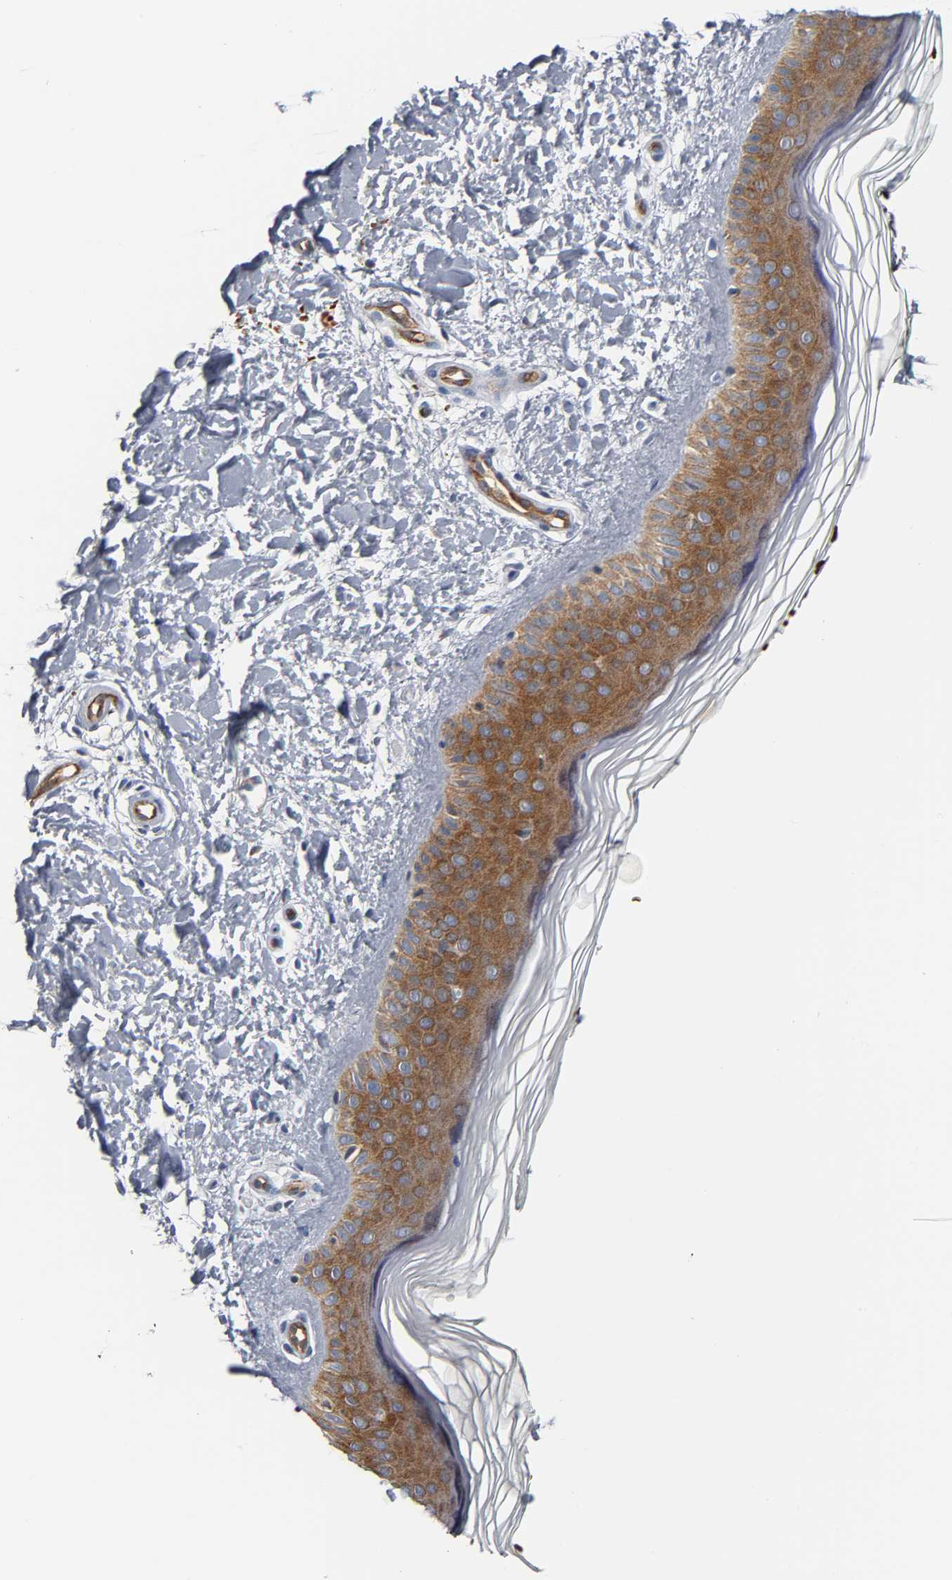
{"staining": {"intensity": "negative", "quantity": "none", "location": "none"}, "tissue": "skin", "cell_type": "Fibroblasts", "image_type": "normal", "snomed": [{"axis": "morphology", "description": "Normal tissue, NOS"}, {"axis": "topography", "description": "Skin"}], "caption": "This micrograph is of unremarkable skin stained with IHC to label a protein in brown with the nuclei are counter-stained blue. There is no positivity in fibroblasts.", "gene": "CD2AP", "patient": {"sex": "female", "age": 19}}